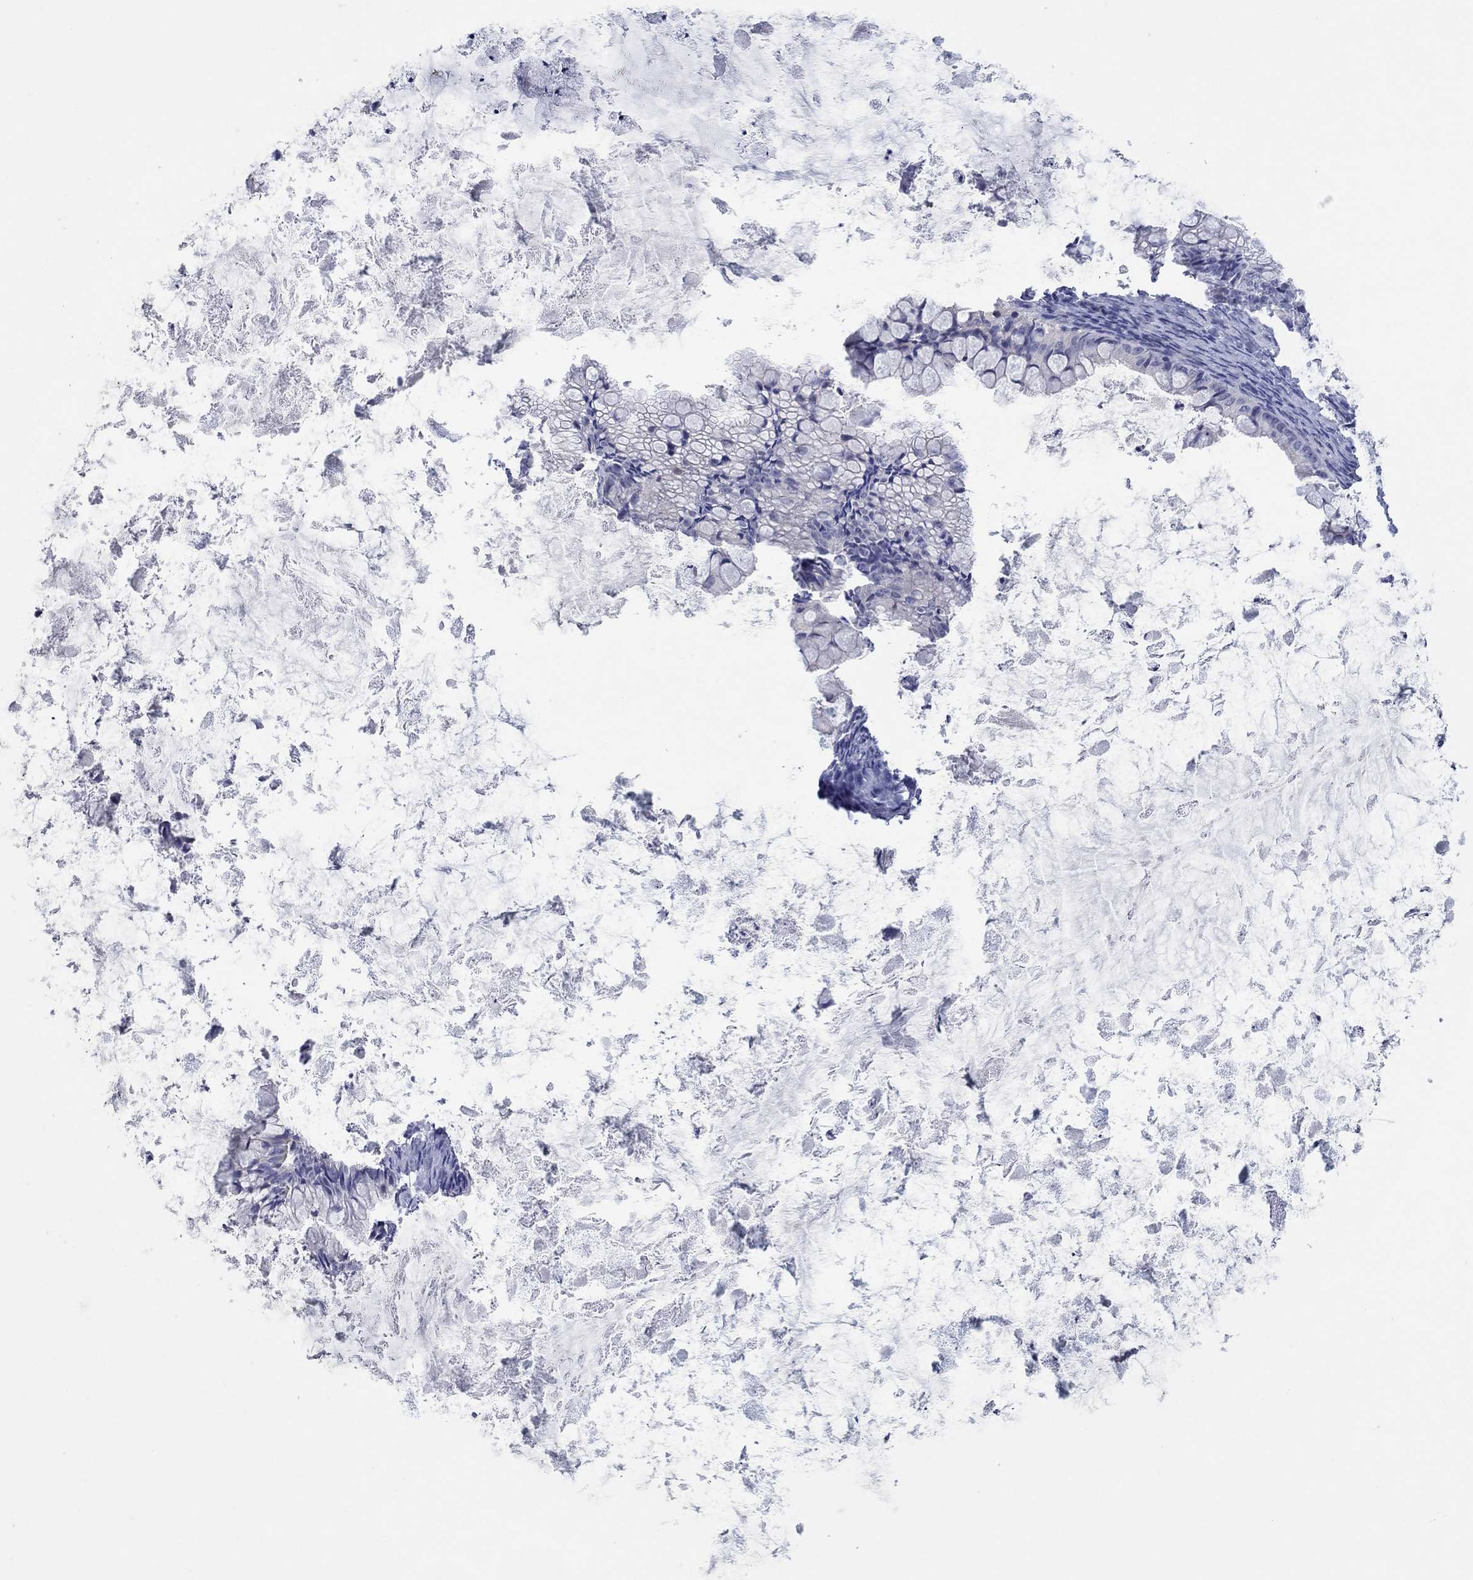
{"staining": {"intensity": "negative", "quantity": "none", "location": "none"}, "tissue": "ovarian cancer", "cell_type": "Tumor cells", "image_type": "cancer", "snomed": [{"axis": "morphology", "description": "Cystadenocarcinoma, mucinous, NOS"}, {"axis": "topography", "description": "Ovary"}], "caption": "Immunohistochemistry (IHC) micrograph of neoplastic tissue: human ovarian mucinous cystadenocarcinoma stained with DAB (3,3'-diaminobenzidine) reveals no significant protein expression in tumor cells.", "gene": "HDC", "patient": {"sex": "female", "age": 35}}